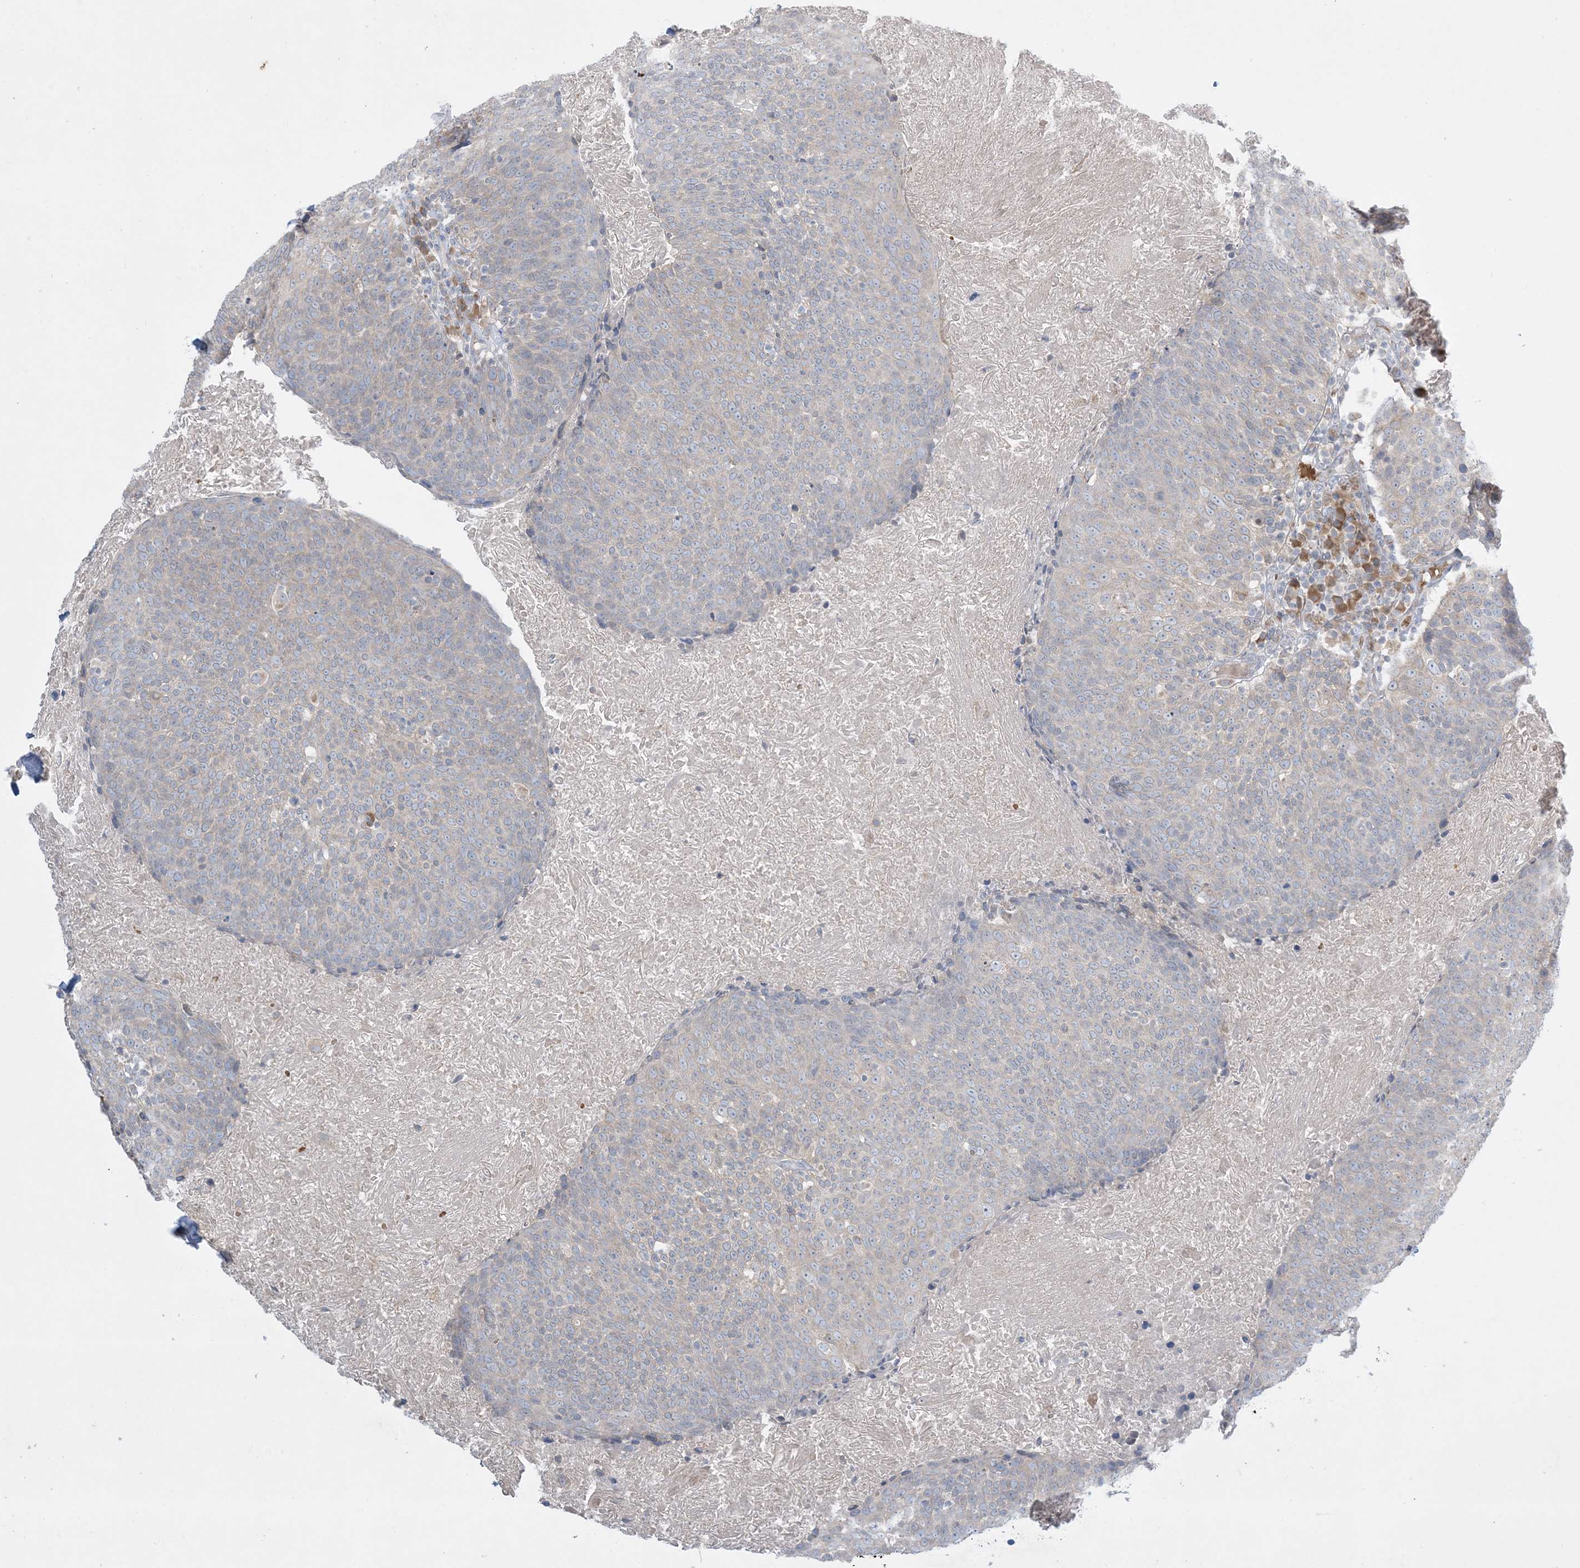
{"staining": {"intensity": "negative", "quantity": "none", "location": "none"}, "tissue": "head and neck cancer", "cell_type": "Tumor cells", "image_type": "cancer", "snomed": [{"axis": "morphology", "description": "Squamous cell carcinoma, NOS"}, {"axis": "morphology", "description": "Squamous cell carcinoma, metastatic, NOS"}, {"axis": "topography", "description": "Lymph node"}, {"axis": "topography", "description": "Head-Neck"}], "caption": "IHC of metastatic squamous cell carcinoma (head and neck) reveals no expression in tumor cells.", "gene": "MMGT1", "patient": {"sex": "male", "age": 62}}